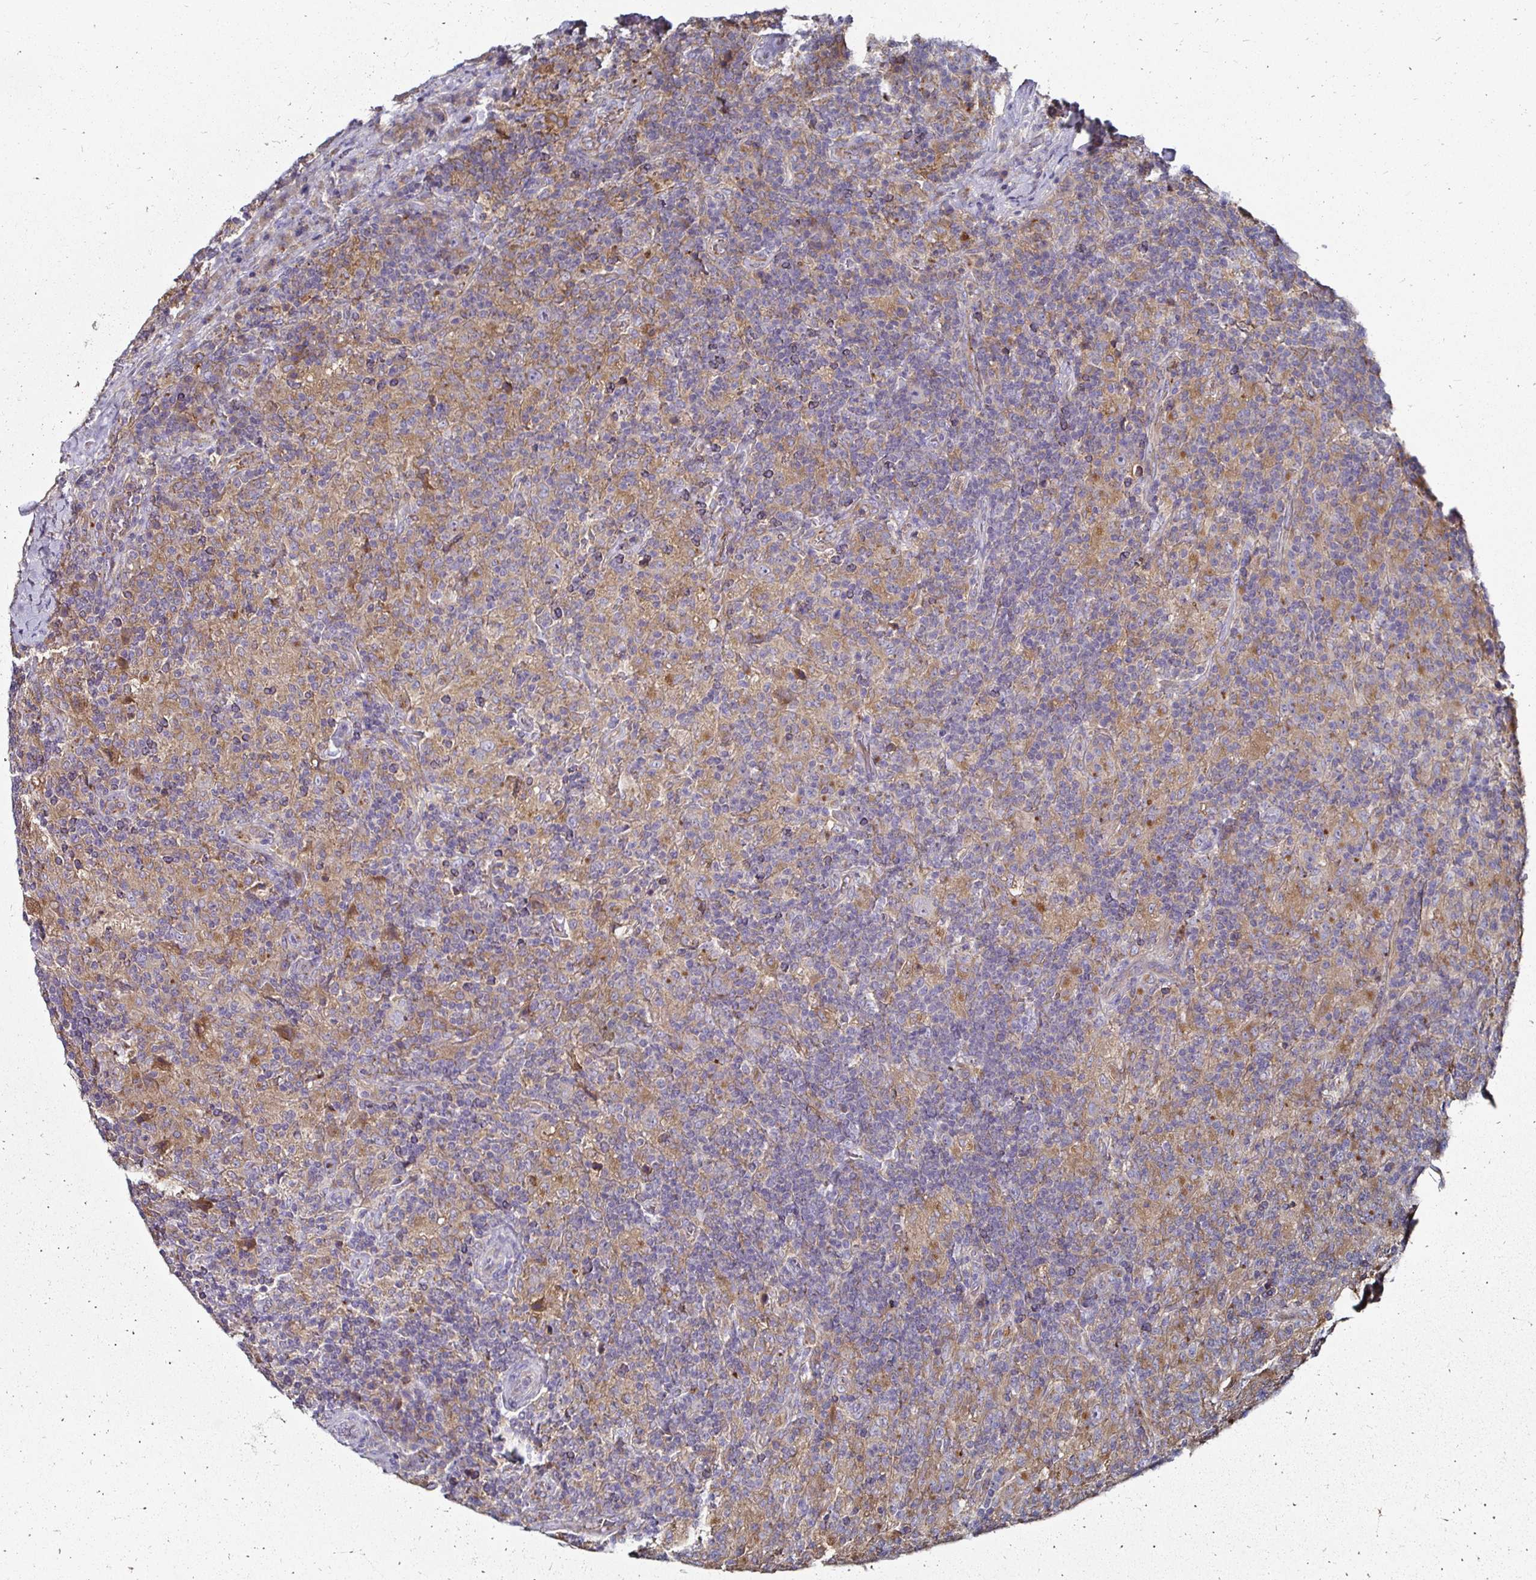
{"staining": {"intensity": "negative", "quantity": "none", "location": "none"}, "tissue": "lymphoma", "cell_type": "Tumor cells", "image_type": "cancer", "snomed": [{"axis": "morphology", "description": "Hodgkin's disease, NOS"}, {"axis": "topography", "description": "Lymph node"}], "caption": "Immunohistochemistry (IHC) photomicrograph of human Hodgkin's disease stained for a protein (brown), which shows no staining in tumor cells.", "gene": "NCSTN", "patient": {"sex": "male", "age": 70}}